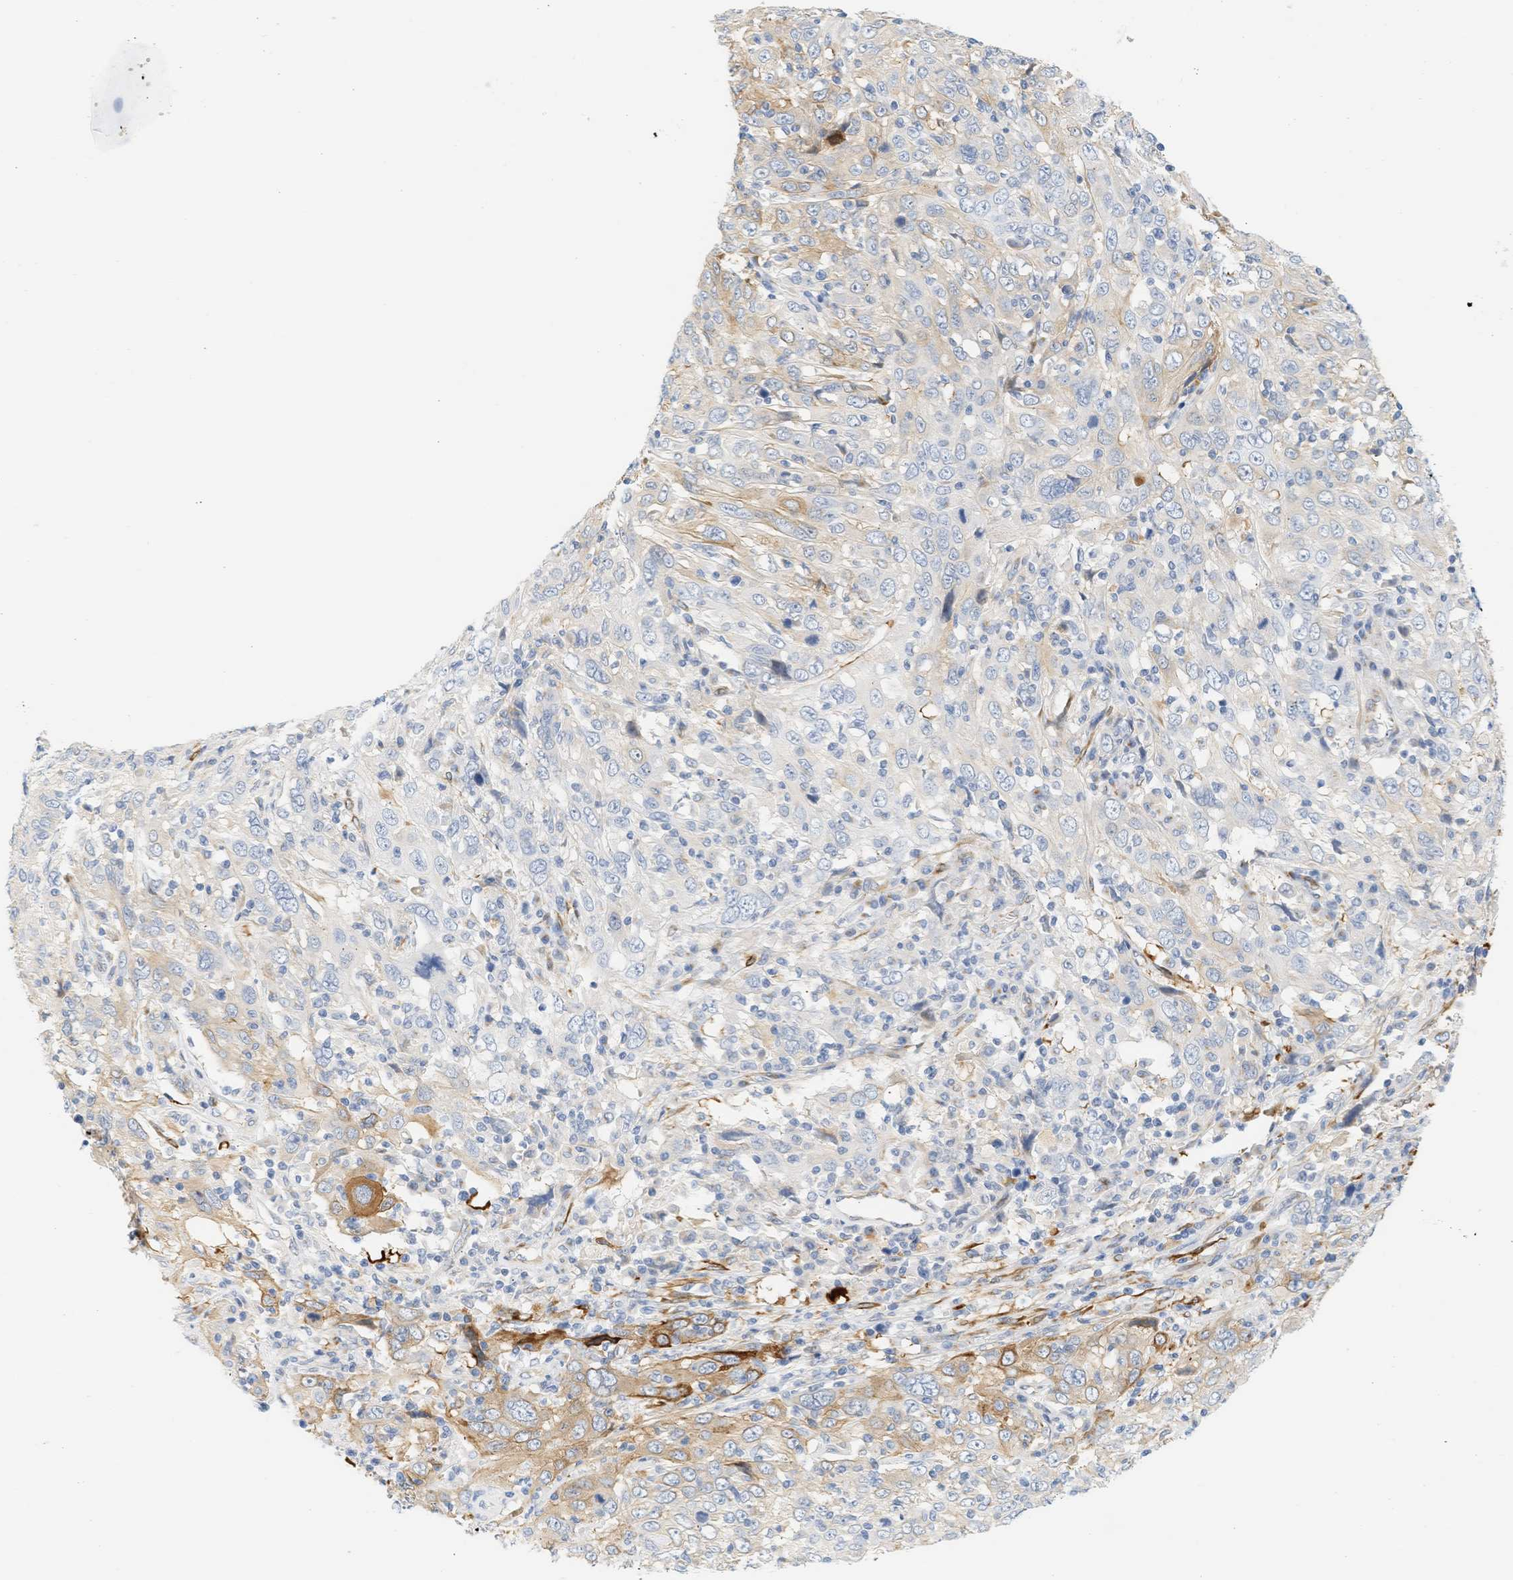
{"staining": {"intensity": "moderate", "quantity": "<25%", "location": "cytoplasmic/membranous"}, "tissue": "cervical cancer", "cell_type": "Tumor cells", "image_type": "cancer", "snomed": [{"axis": "morphology", "description": "Squamous cell carcinoma, NOS"}, {"axis": "topography", "description": "Cervix"}], "caption": "Brown immunohistochemical staining in cervical squamous cell carcinoma shows moderate cytoplasmic/membranous positivity in about <25% of tumor cells. The staining was performed using DAB (3,3'-diaminobenzidine), with brown indicating positive protein expression. Nuclei are stained blue with hematoxylin.", "gene": "SLC30A7", "patient": {"sex": "female", "age": 46}}